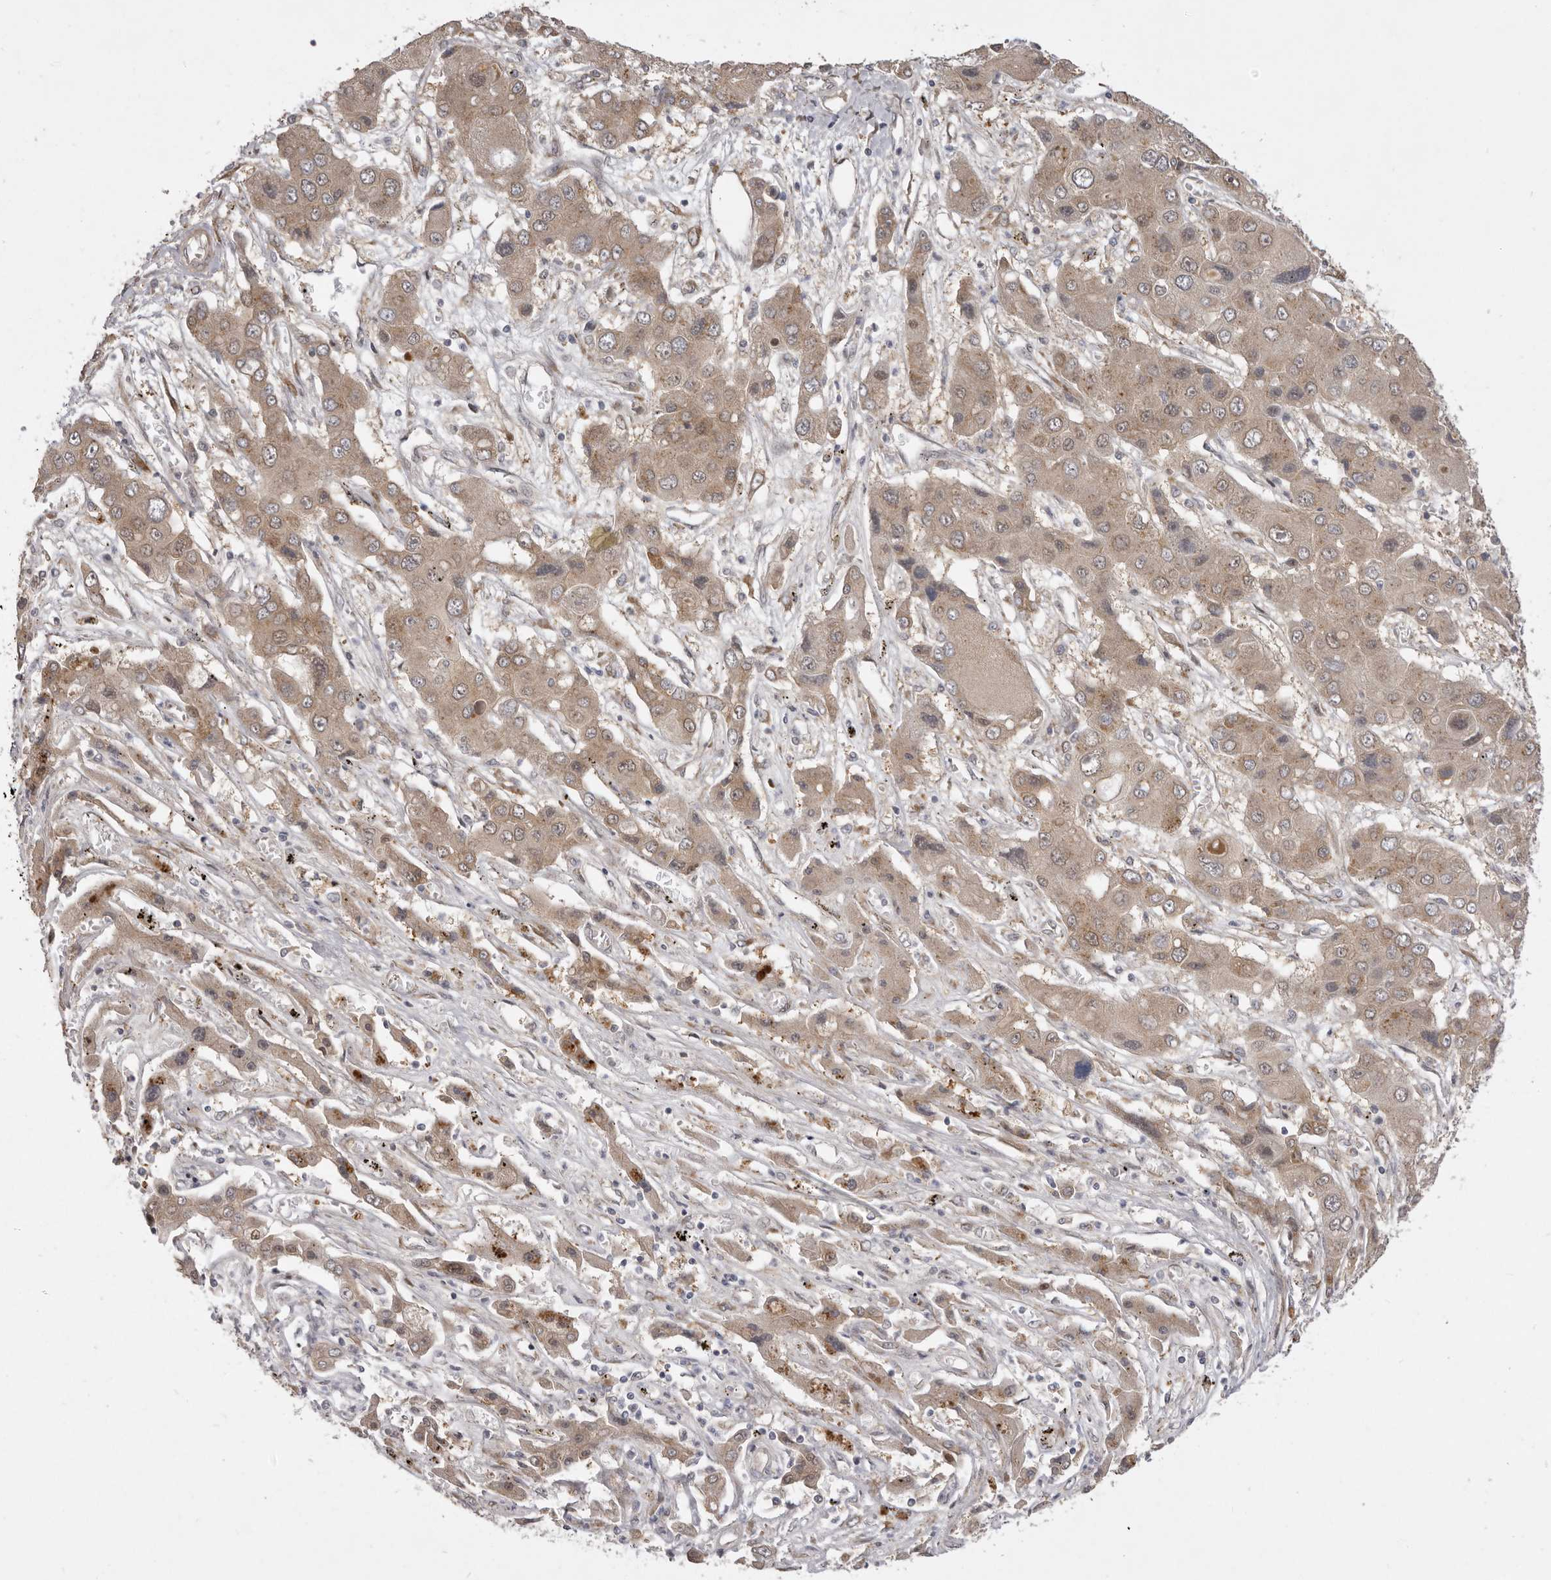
{"staining": {"intensity": "weak", "quantity": ">75%", "location": "cytoplasmic/membranous"}, "tissue": "liver cancer", "cell_type": "Tumor cells", "image_type": "cancer", "snomed": [{"axis": "morphology", "description": "Cholangiocarcinoma"}, {"axis": "topography", "description": "Liver"}], "caption": "This is an image of immunohistochemistry staining of liver cancer (cholangiocarcinoma), which shows weak staining in the cytoplasmic/membranous of tumor cells.", "gene": "TBC1D8B", "patient": {"sex": "male", "age": 67}}